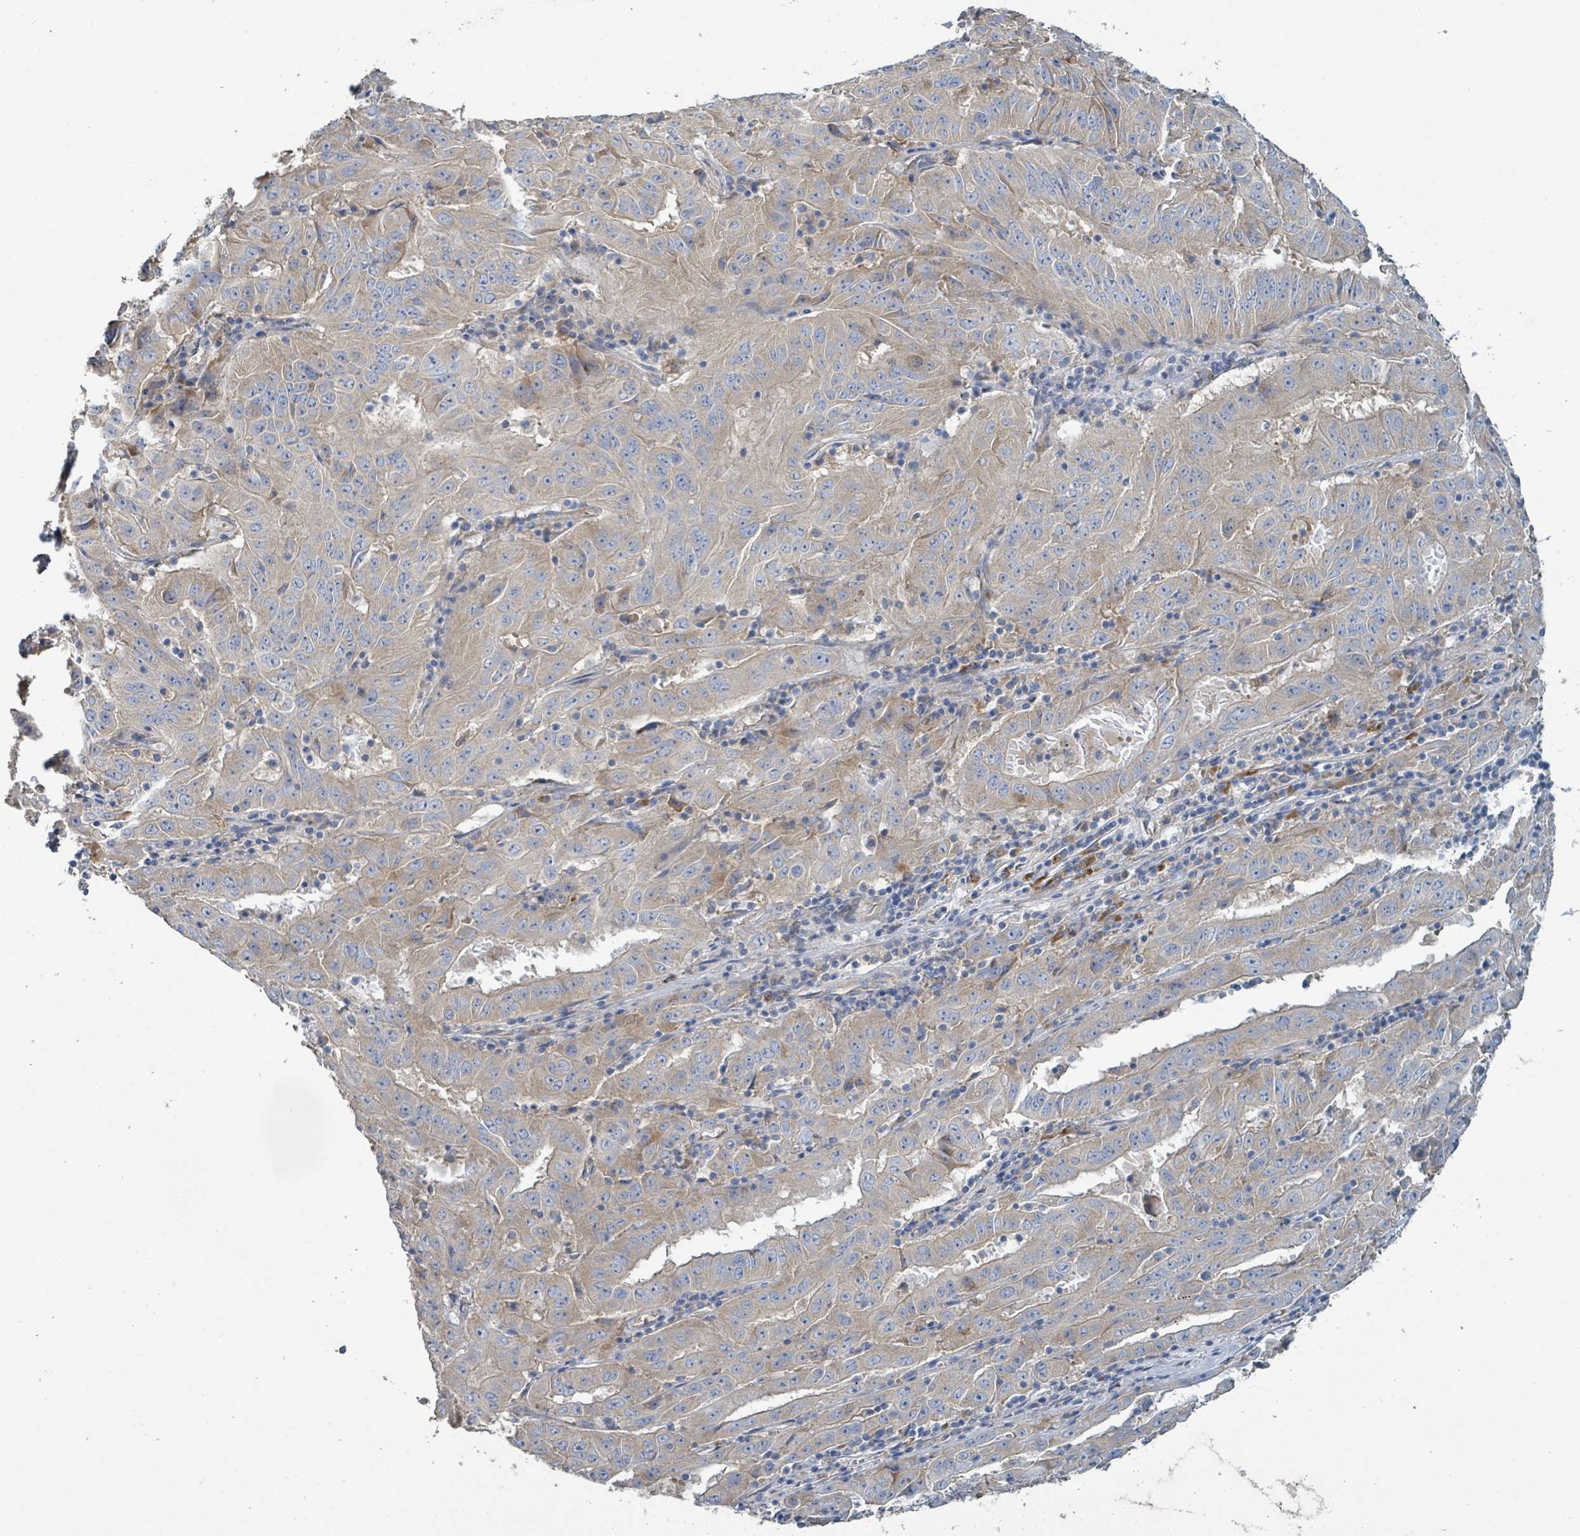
{"staining": {"intensity": "weak", "quantity": ">75%", "location": "cytoplasmic/membranous"}, "tissue": "pancreatic cancer", "cell_type": "Tumor cells", "image_type": "cancer", "snomed": [{"axis": "morphology", "description": "Adenocarcinoma, NOS"}, {"axis": "topography", "description": "Pancreas"}], "caption": "This is an image of immunohistochemistry (IHC) staining of pancreatic cancer (adenocarcinoma), which shows weak expression in the cytoplasmic/membranous of tumor cells.", "gene": "RPL32", "patient": {"sex": "male", "age": 63}}